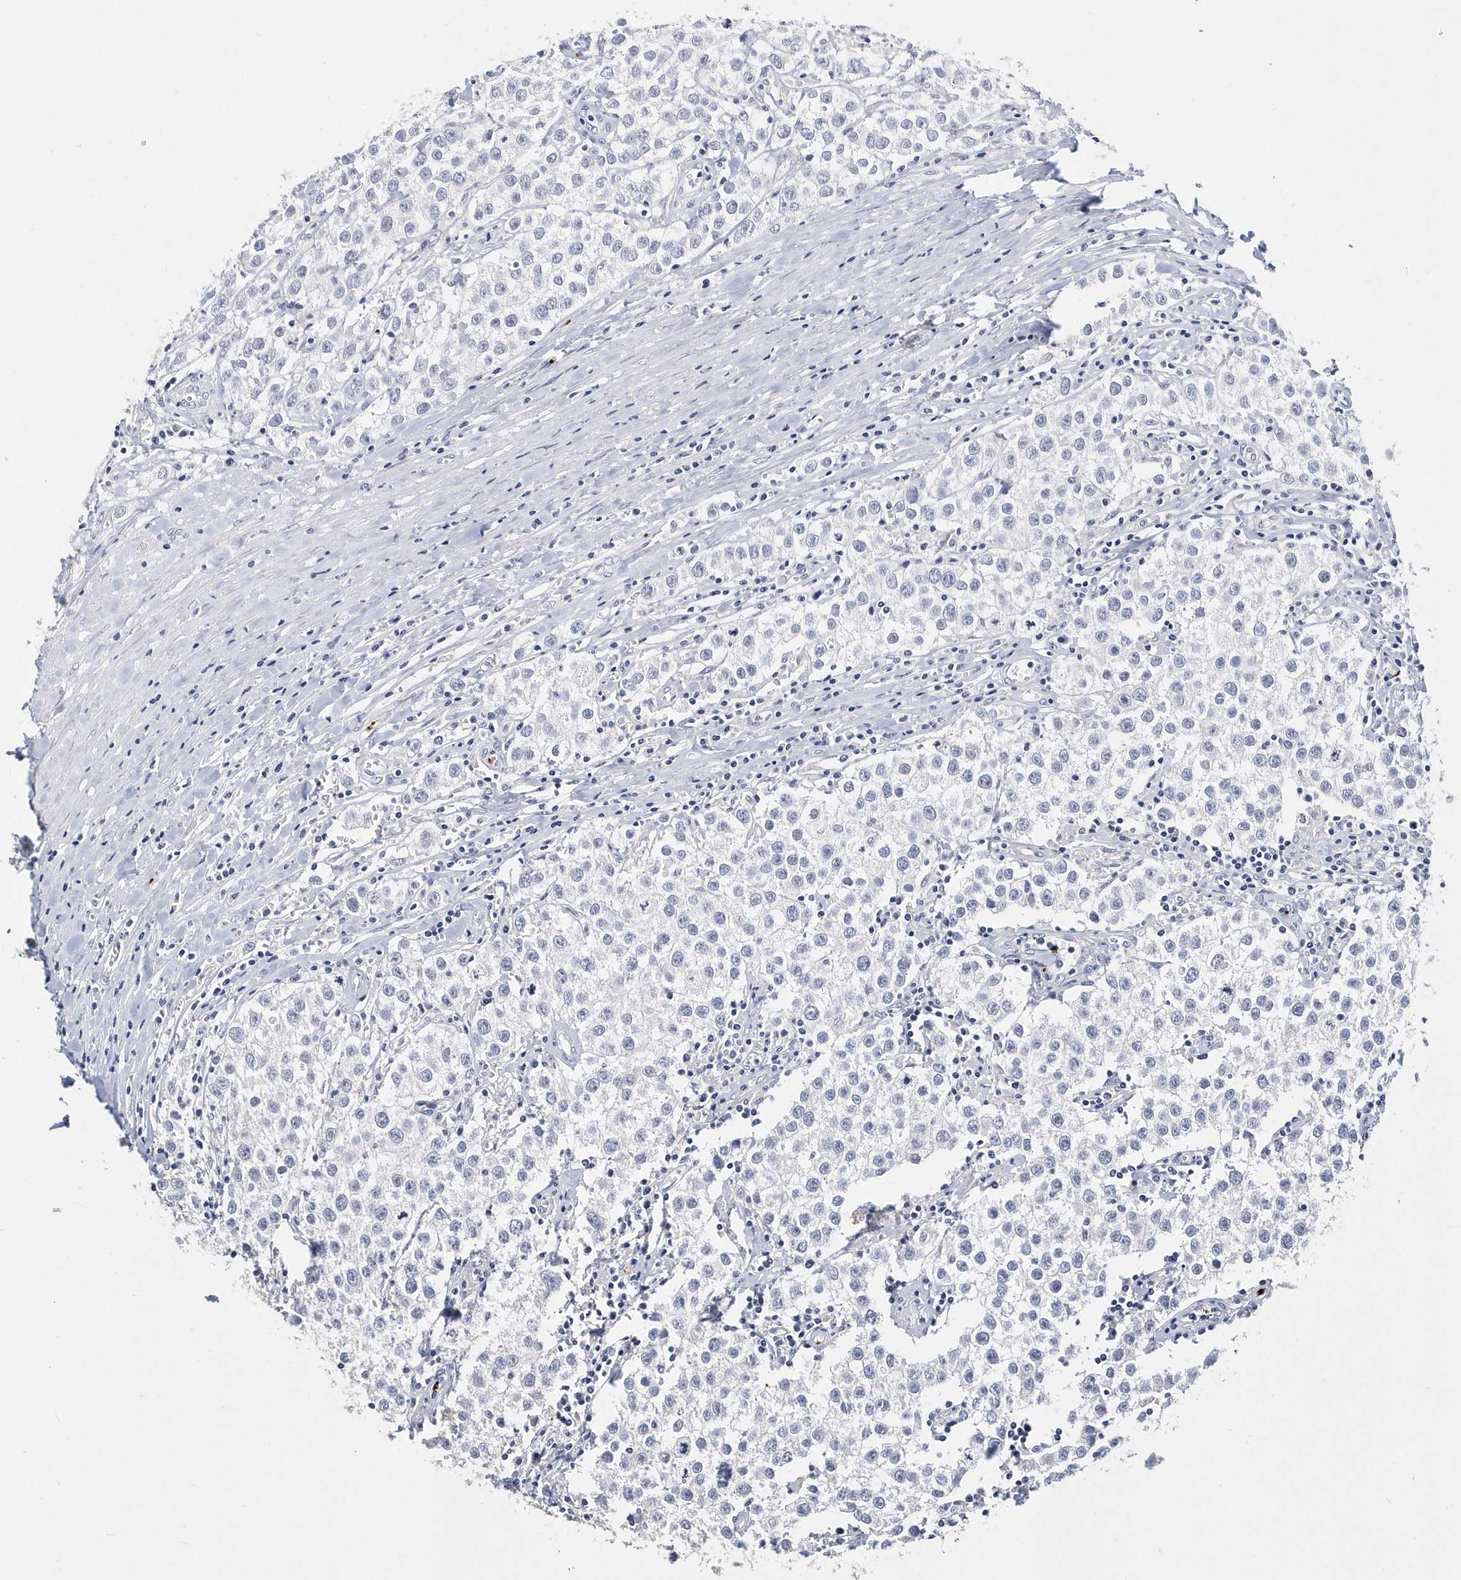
{"staining": {"intensity": "negative", "quantity": "none", "location": "none"}, "tissue": "testis cancer", "cell_type": "Tumor cells", "image_type": "cancer", "snomed": [{"axis": "morphology", "description": "Seminoma, NOS"}, {"axis": "morphology", "description": "Carcinoma, Embryonal, NOS"}, {"axis": "topography", "description": "Testis"}], "caption": "Tumor cells show no significant expression in seminoma (testis).", "gene": "ITGA2B", "patient": {"sex": "male", "age": 43}}